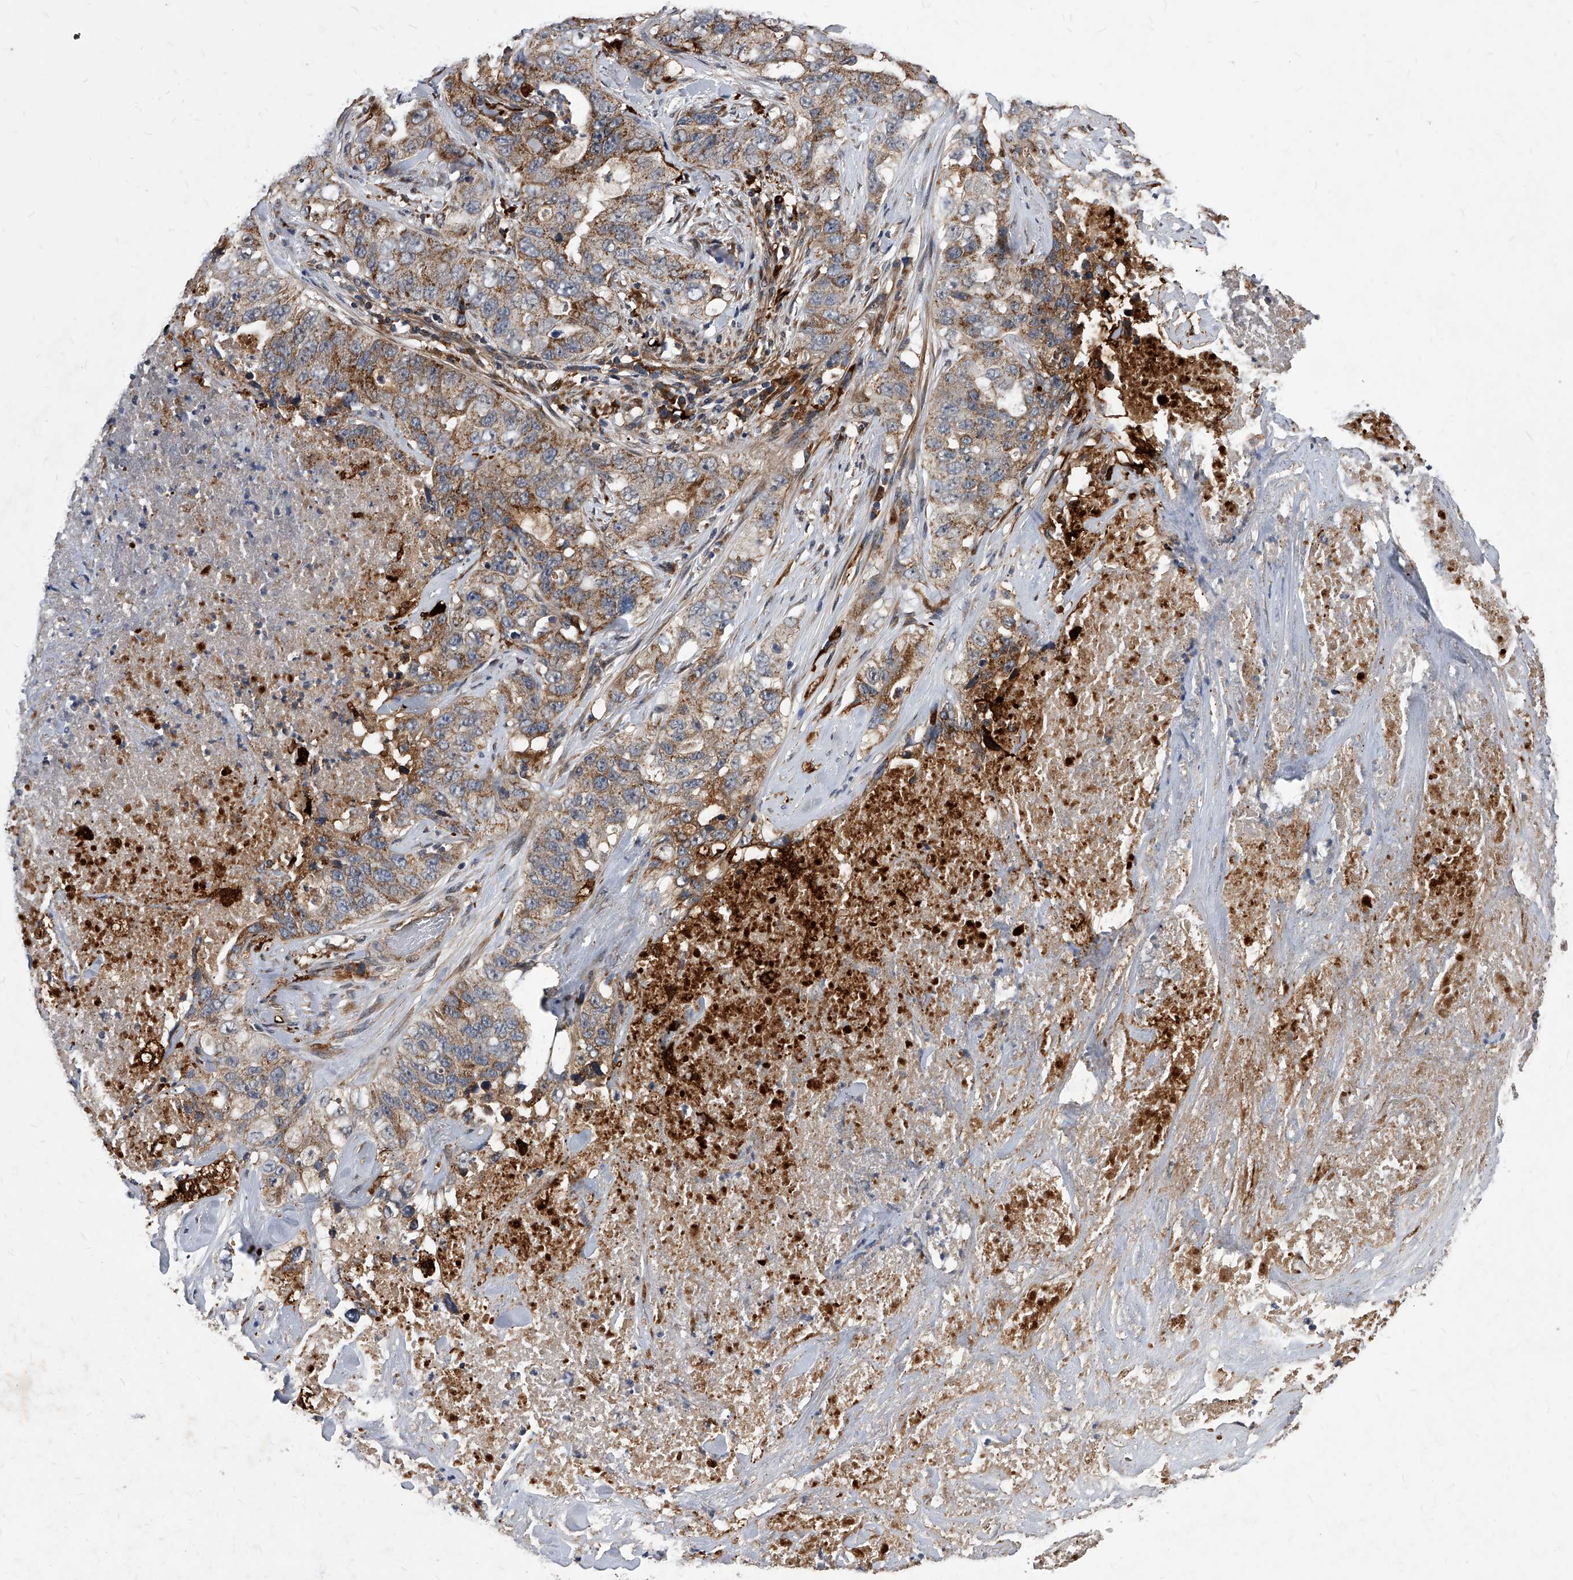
{"staining": {"intensity": "moderate", "quantity": ">75%", "location": "cytoplasmic/membranous"}, "tissue": "lung cancer", "cell_type": "Tumor cells", "image_type": "cancer", "snomed": [{"axis": "morphology", "description": "Adenocarcinoma, NOS"}, {"axis": "topography", "description": "Lung"}], "caption": "Moderate cytoplasmic/membranous protein positivity is identified in approximately >75% of tumor cells in lung adenocarcinoma.", "gene": "SOBP", "patient": {"sex": "female", "age": 51}}